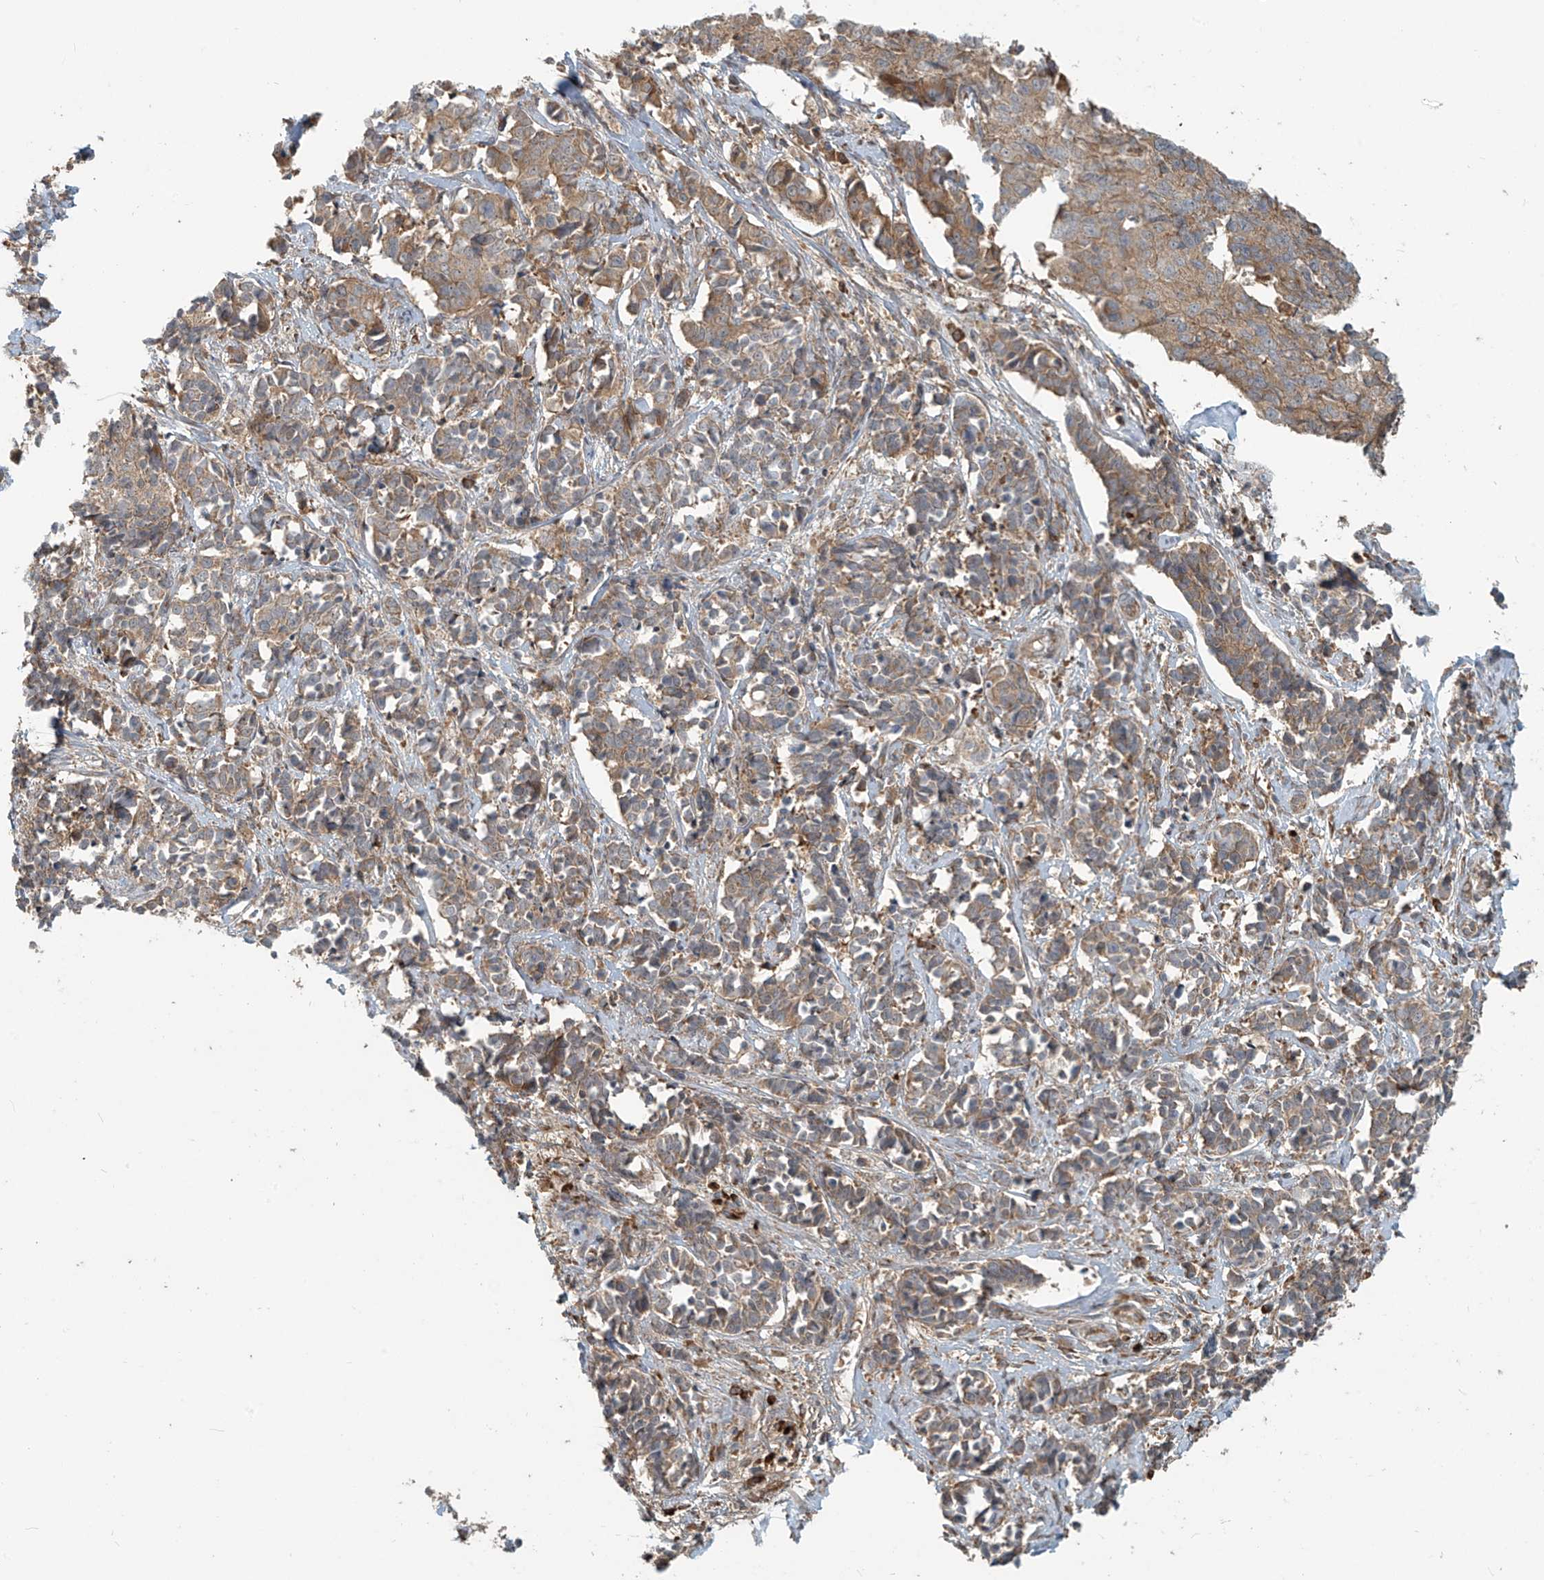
{"staining": {"intensity": "moderate", "quantity": ">75%", "location": "cytoplasmic/membranous"}, "tissue": "cervical cancer", "cell_type": "Tumor cells", "image_type": "cancer", "snomed": [{"axis": "morphology", "description": "Normal tissue, NOS"}, {"axis": "morphology", "description": "Squamous cell carcinoma, NOS"}, {"axis": "topography", "description": "Cervix"}], "caption": "Cervical cancer stained for a protein (brown) demonstrates moderate cytoplasmic/membranous positive staining in approximately >75% of tumor cells.", "gene": "KATNIP", "patient": {"sex": "female", "age": 35}}